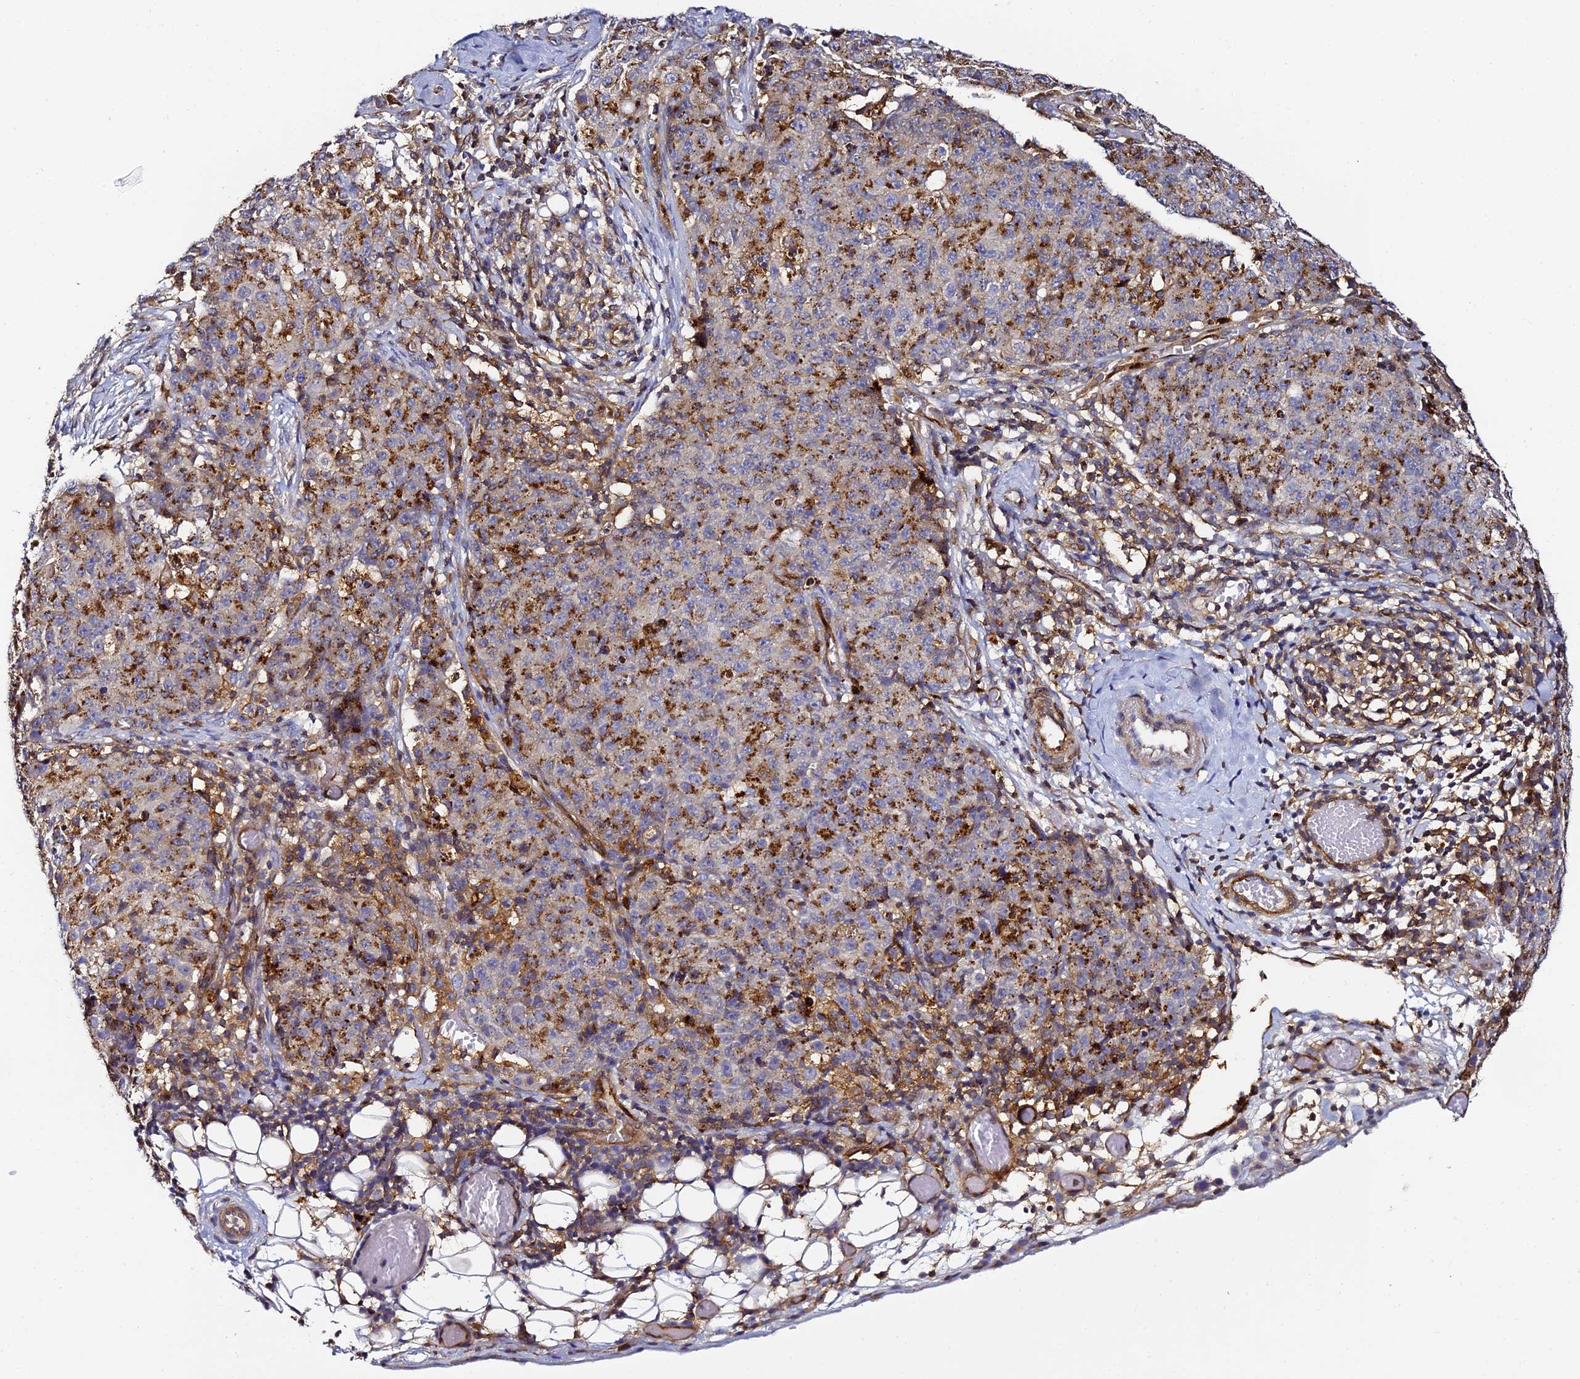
{"staining": {"intensity": "strong", "quantity": ">75%", "location": "cytoplasmic/membranous"}, "tissue": "ovarian cancer", "cell_type": "Tumor cells", "image_type": "cancer", "snomed": [{"axis": "morphology", "description": "Carcinoma, endometroid"}, {"axis": "topography", "description": "Ovary"}], "caption": "Tumor cells demonstrate strong cytoplasmic/membranous expression in about >75% of cells in ovarian cancer (endometroid carcinoma).", "gene": "TRPV2", "patient": {"sex": "female", "age": 42}}